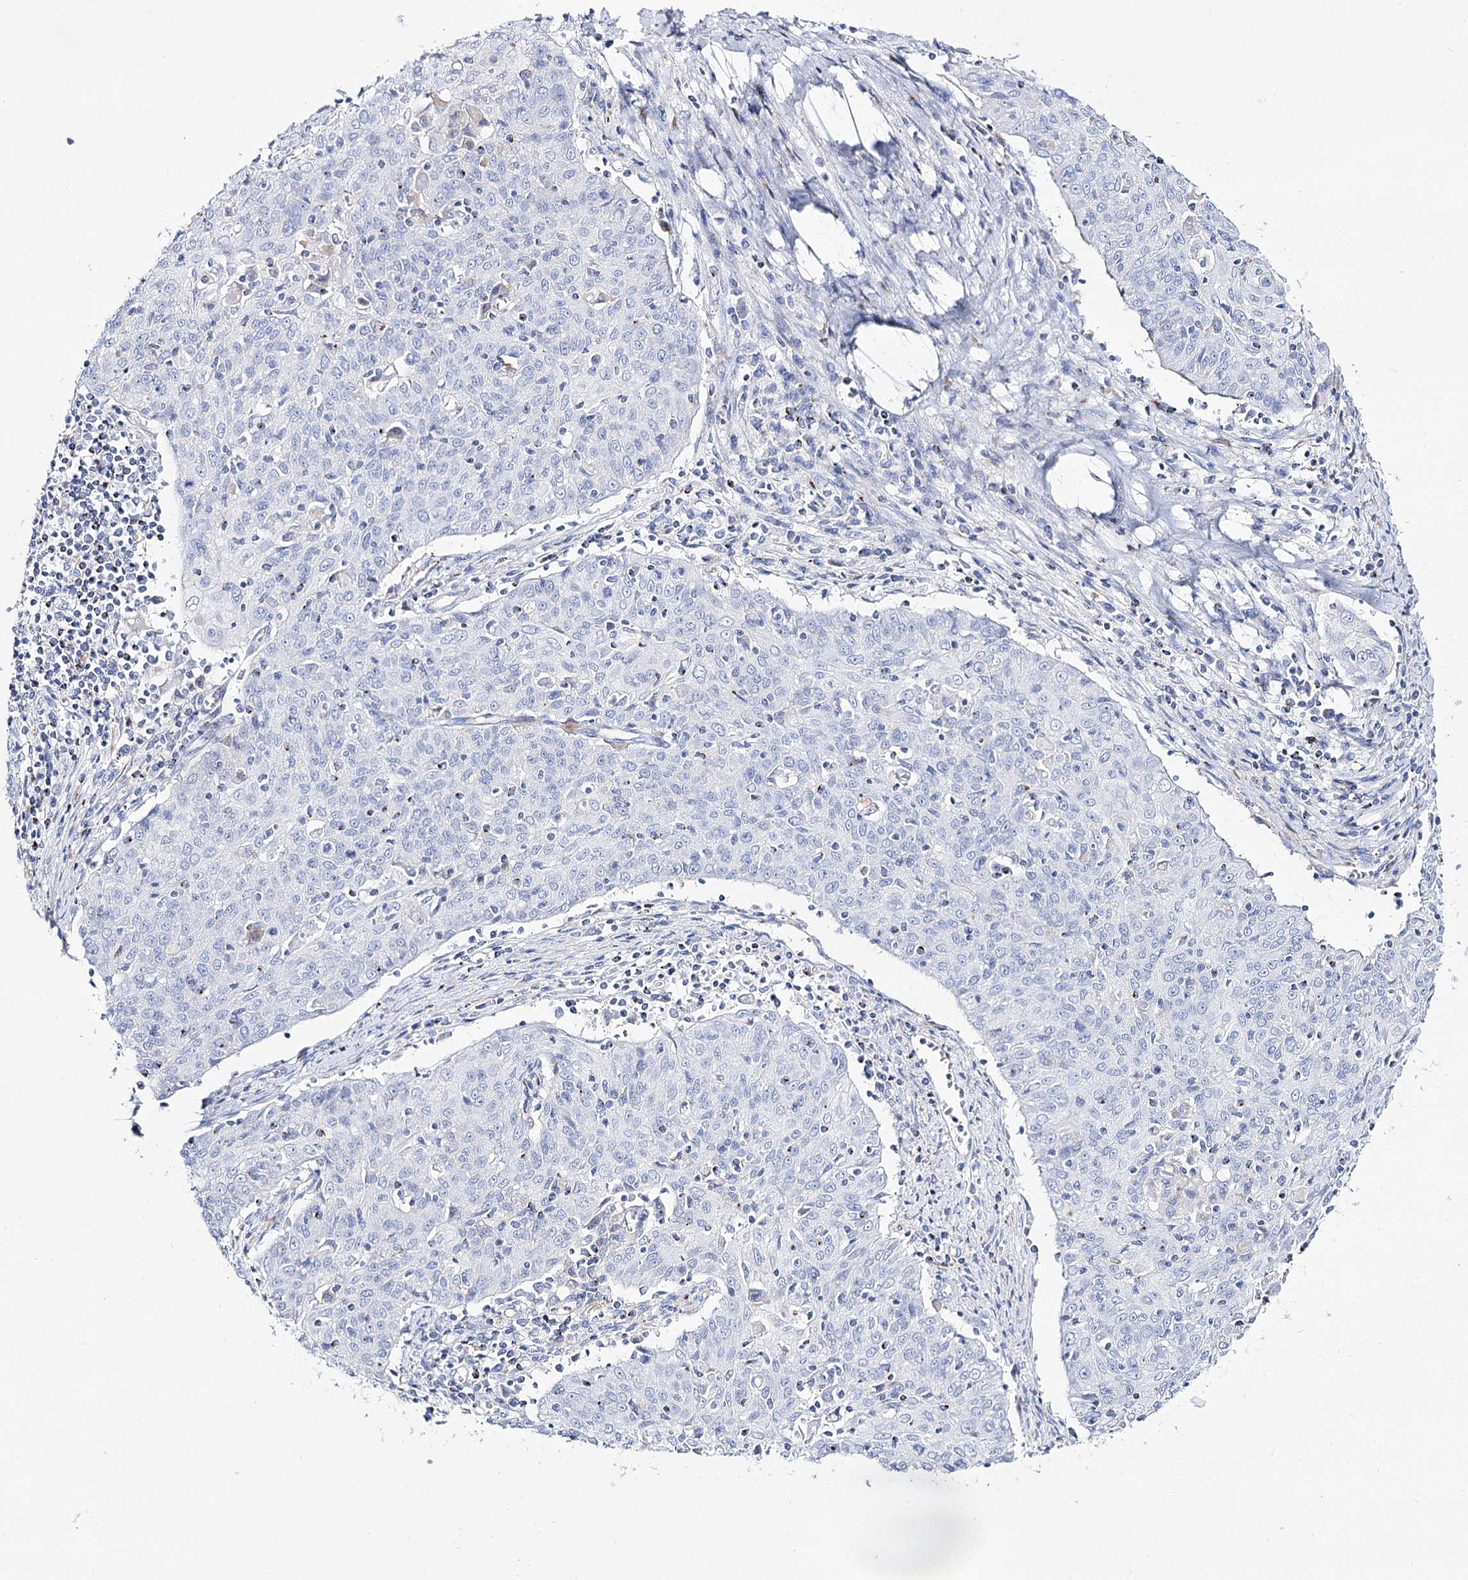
{"staining": {"intensity": "negative", "quantity": "none", "location": "none"}, "tissue": "cervical cancer", "cell_type": "Tumor cells", "image_type": "cancer", "snomed": [{"axis": "morphology", "description": "Squamous cell carcinoma, NOS"}, {"axis": "topography", "description": "Cervix"}], "caption": "Cervical cancer (squamous cell carcinoma) was stained to show a protein in brown. There is no significant staining in tumor cells. The staining is performed using DAB (3,3'-diaminobenzidine) brown chromogen with nuclei counter-stained in using hematoxylin.", "gene": "SLC3A1", "patient": {"sex": "female", "age": 48}}